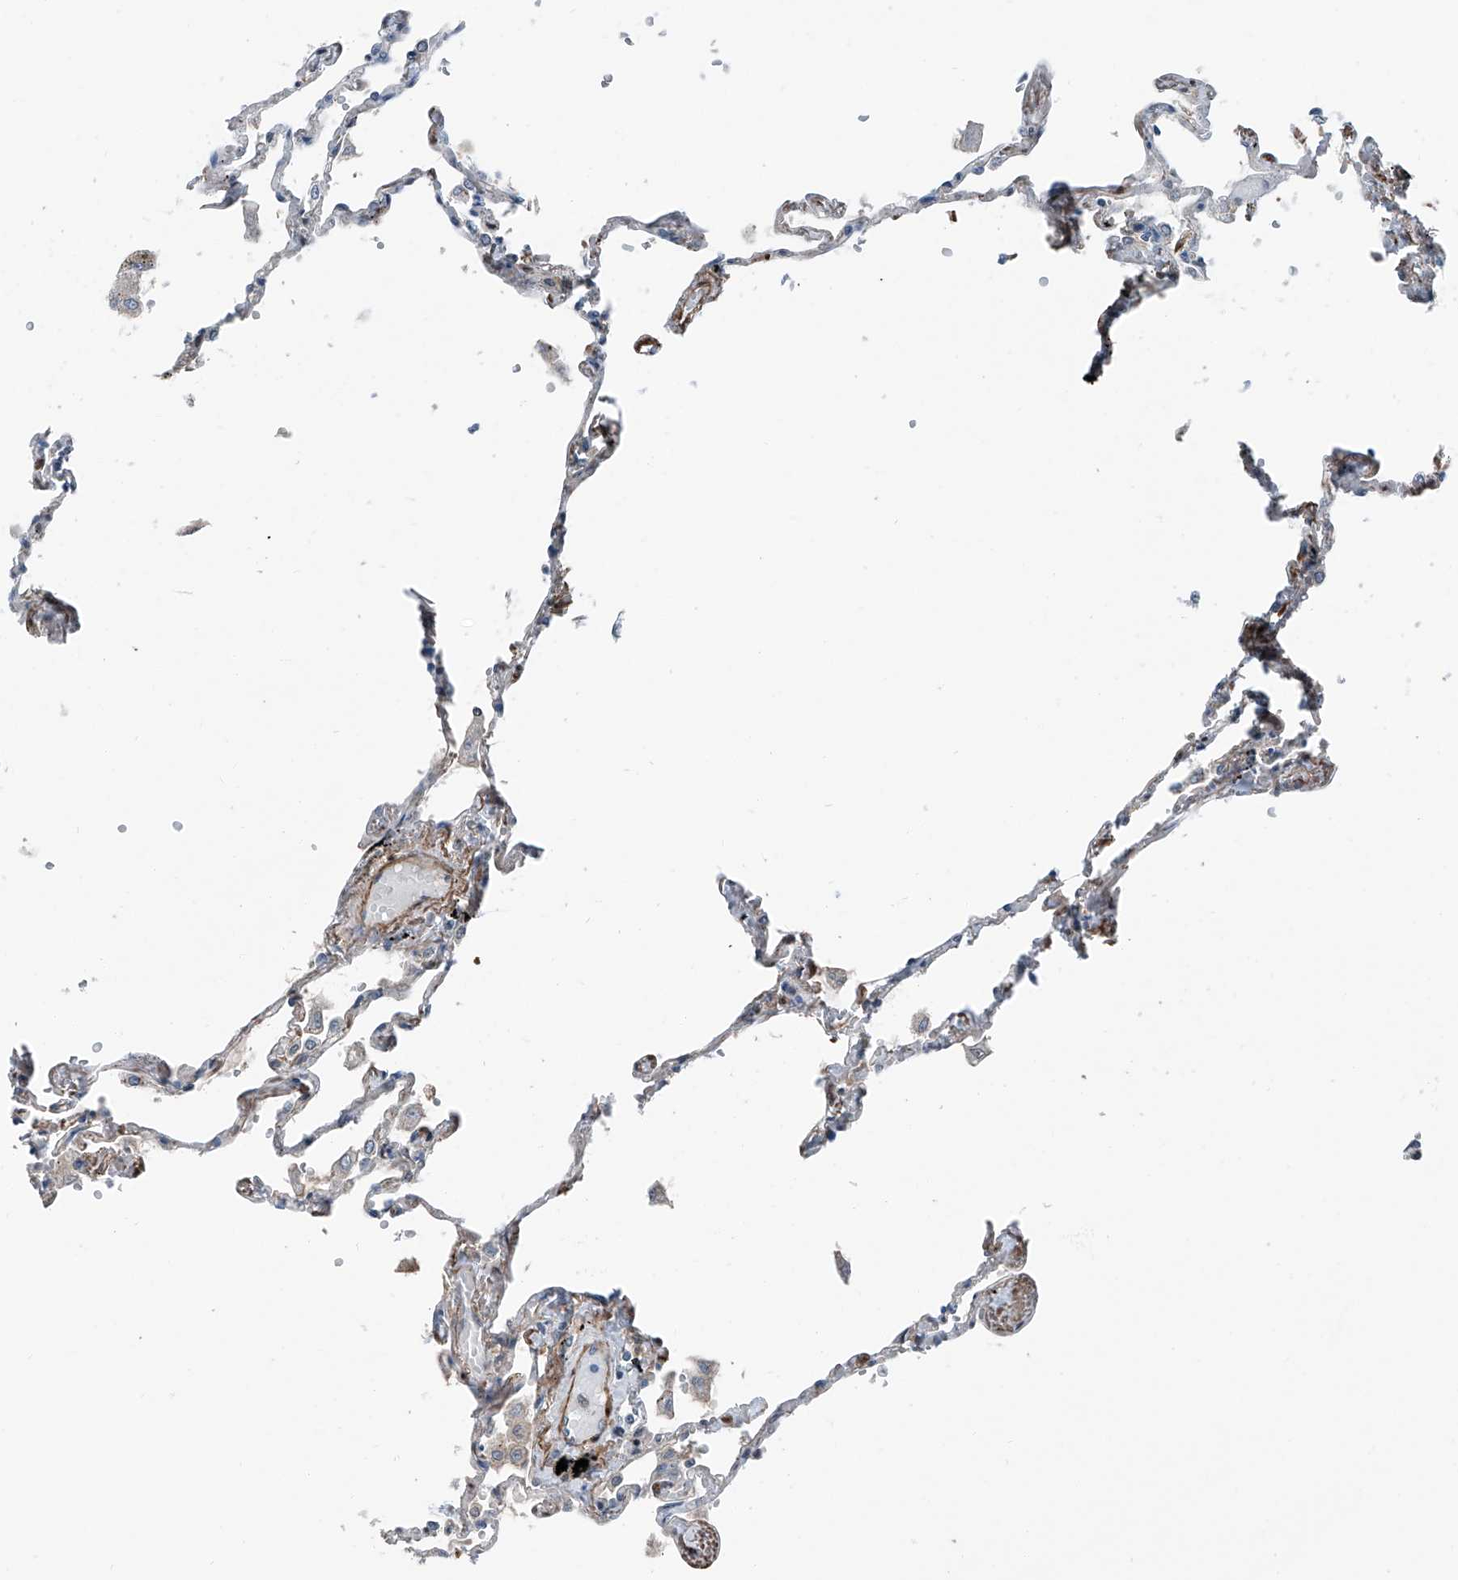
{"staining": {"intensity": "negative", "quantity": "none", "location": "none"}, "tissue": "lung", "cell_type": "Alveolar cells", "image_type": "normal", "snomed": [{"axis": "morphology", "description": "Normal tissue, NOS"}, {"axis": "topography", "description": "Lung"}], "caption": "High power microscopy photomicrograph of an immunohistochemistry (IHC) histopathology image of unremarkable lung, revealing no significant expression in alveolar cells. (DAB immunohistochemistry with hematoxylin counter stain).", "gene": "HSPA6", "patient": {"sex": "female", "age": 67}}